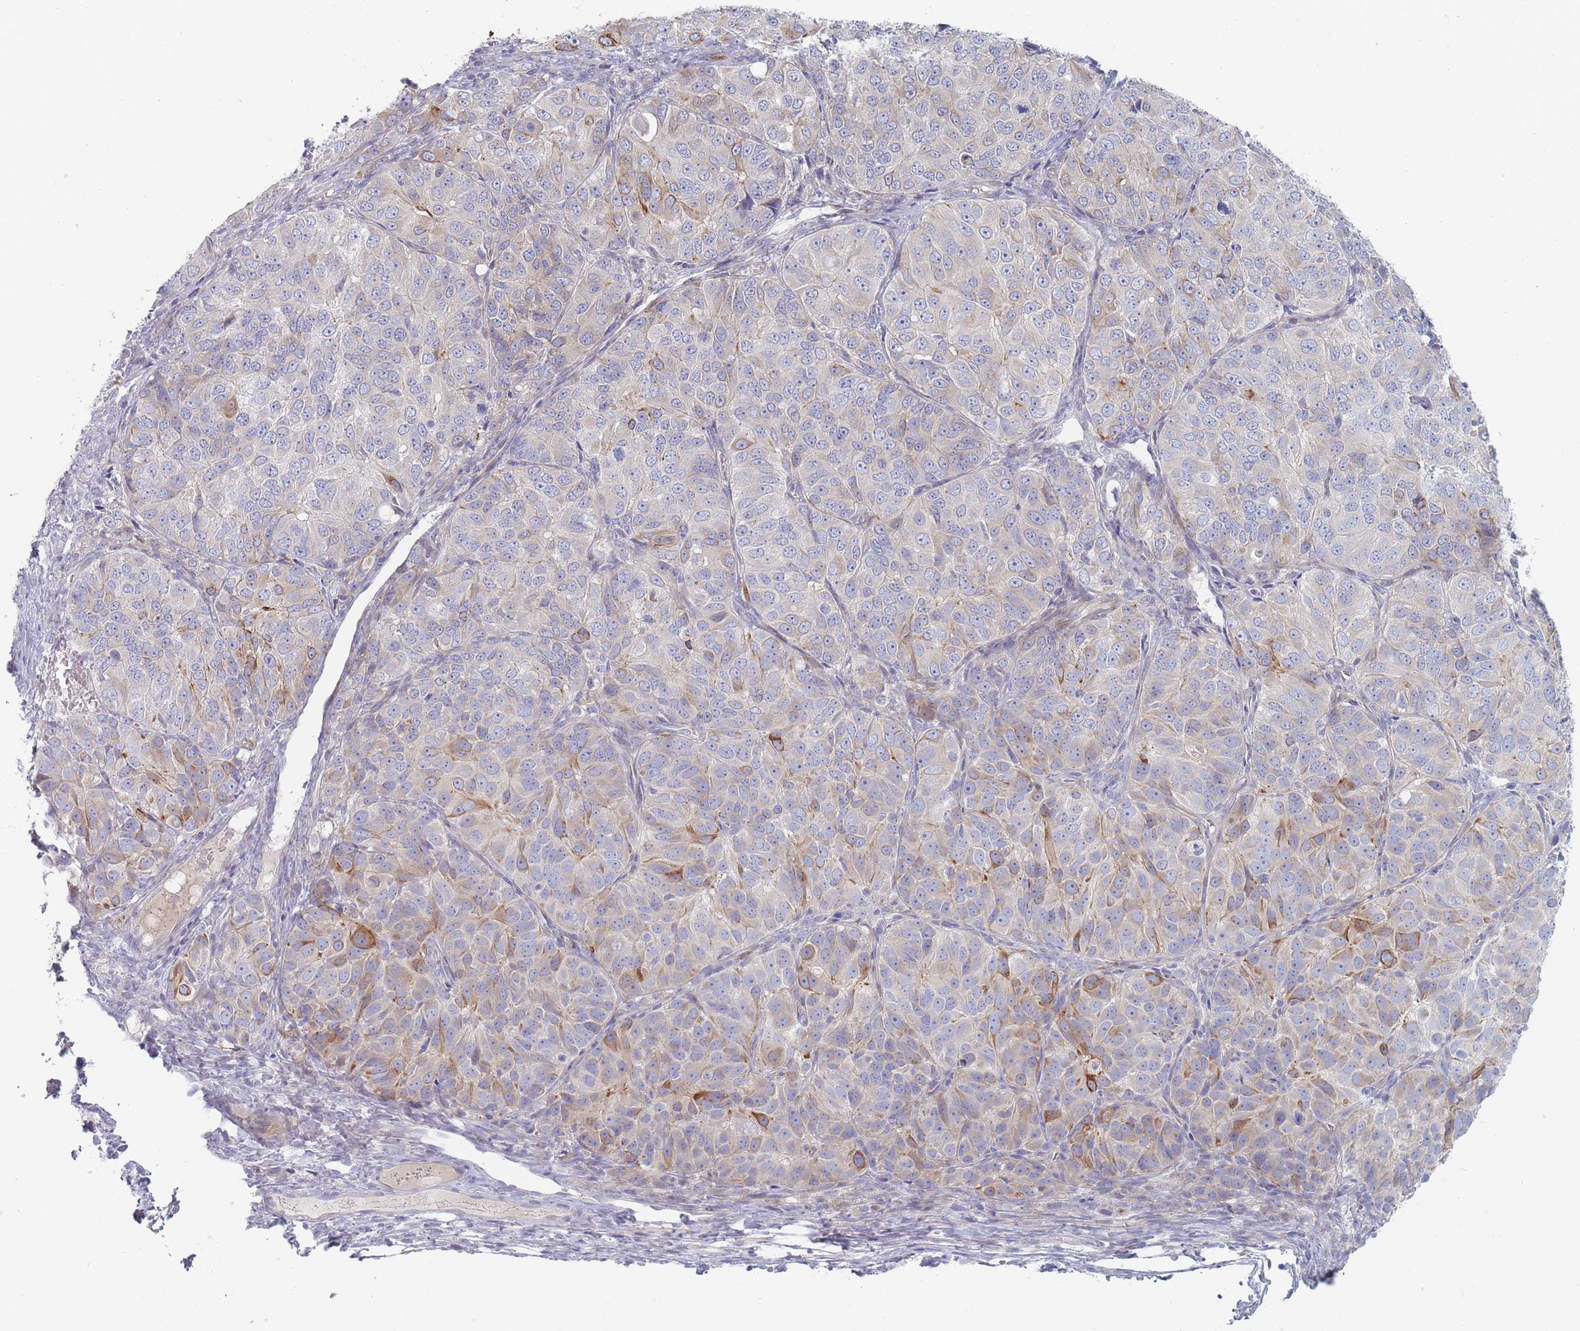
{"staining": {"intensity": "moderate", "quantity": "25%-75%", "location": "cytoplasmic/membranous"}, "tissue": "ovarian cancer", "cell_type": "Tumor cells", "image_type": "cancer", "snomed": [{"axis": "morphology", "description": "Carcinoma, endometroid"}, {"axis": "topography", "description": "Ovary"}], "caption": "There is medium levels of moderate cytoplasmic/membranous positivity in tumor cells of ovarian cancer, as demonstrated by immunohistochemical staining (brown color).", "gene": "SPATS1", "patient": {"sex": "female", "age": 51}}